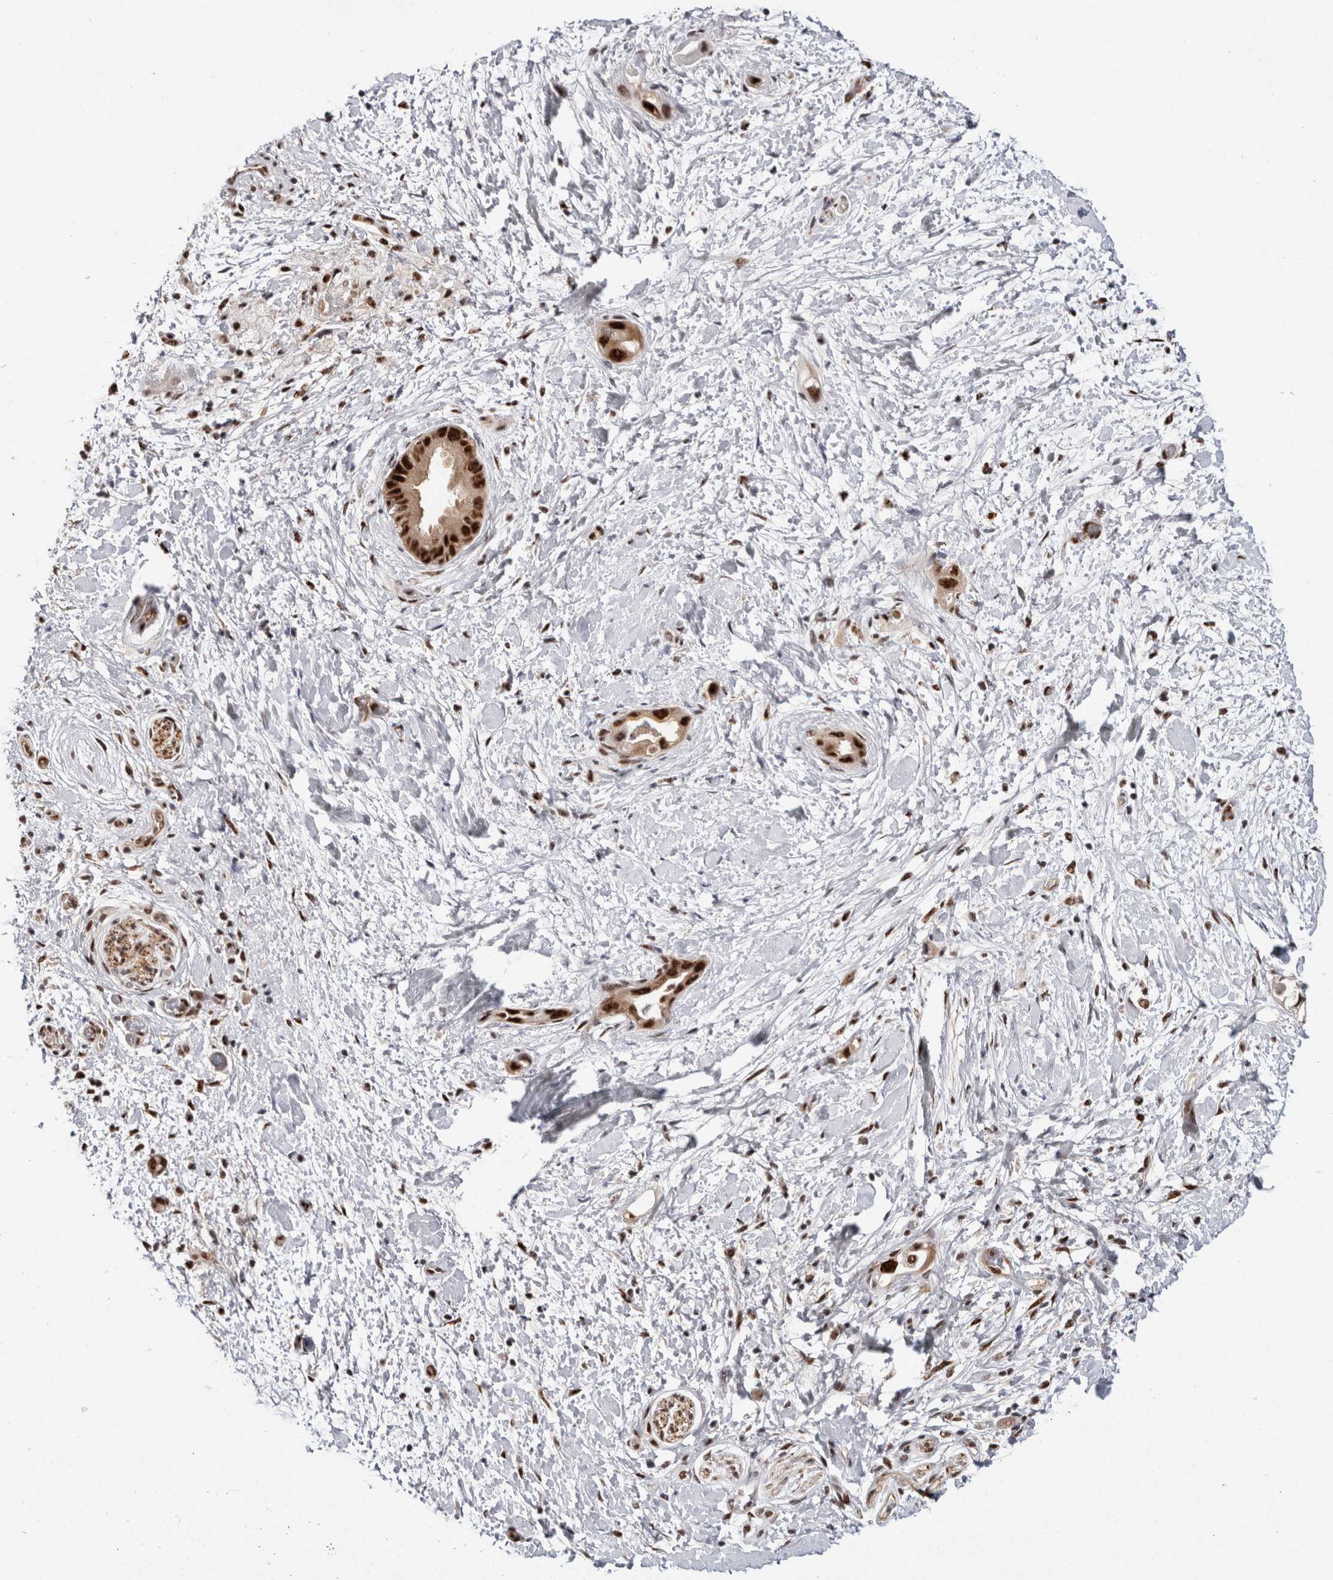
{"staining": {"intensity": "strong", "quantity": ">75%", "location": "nuclear"}, "tissue": "pancreatic cancer", "cell_type": "Tumor cells", "image_type": "cancer", "snomed": [{"axis": "morphology", "description": "Adenocarcinoma, NOS"}, {"axis": "topography", "description": "Pancreas"}], "caption": "A photomicrograph showing strong nuclear staining in about >75% of tumor cells in pancreatic cancer, as visualized by brown immunohistochemical staining.", "gene": "MKNK1", "patient": {"sex": "male", "age": 55}}